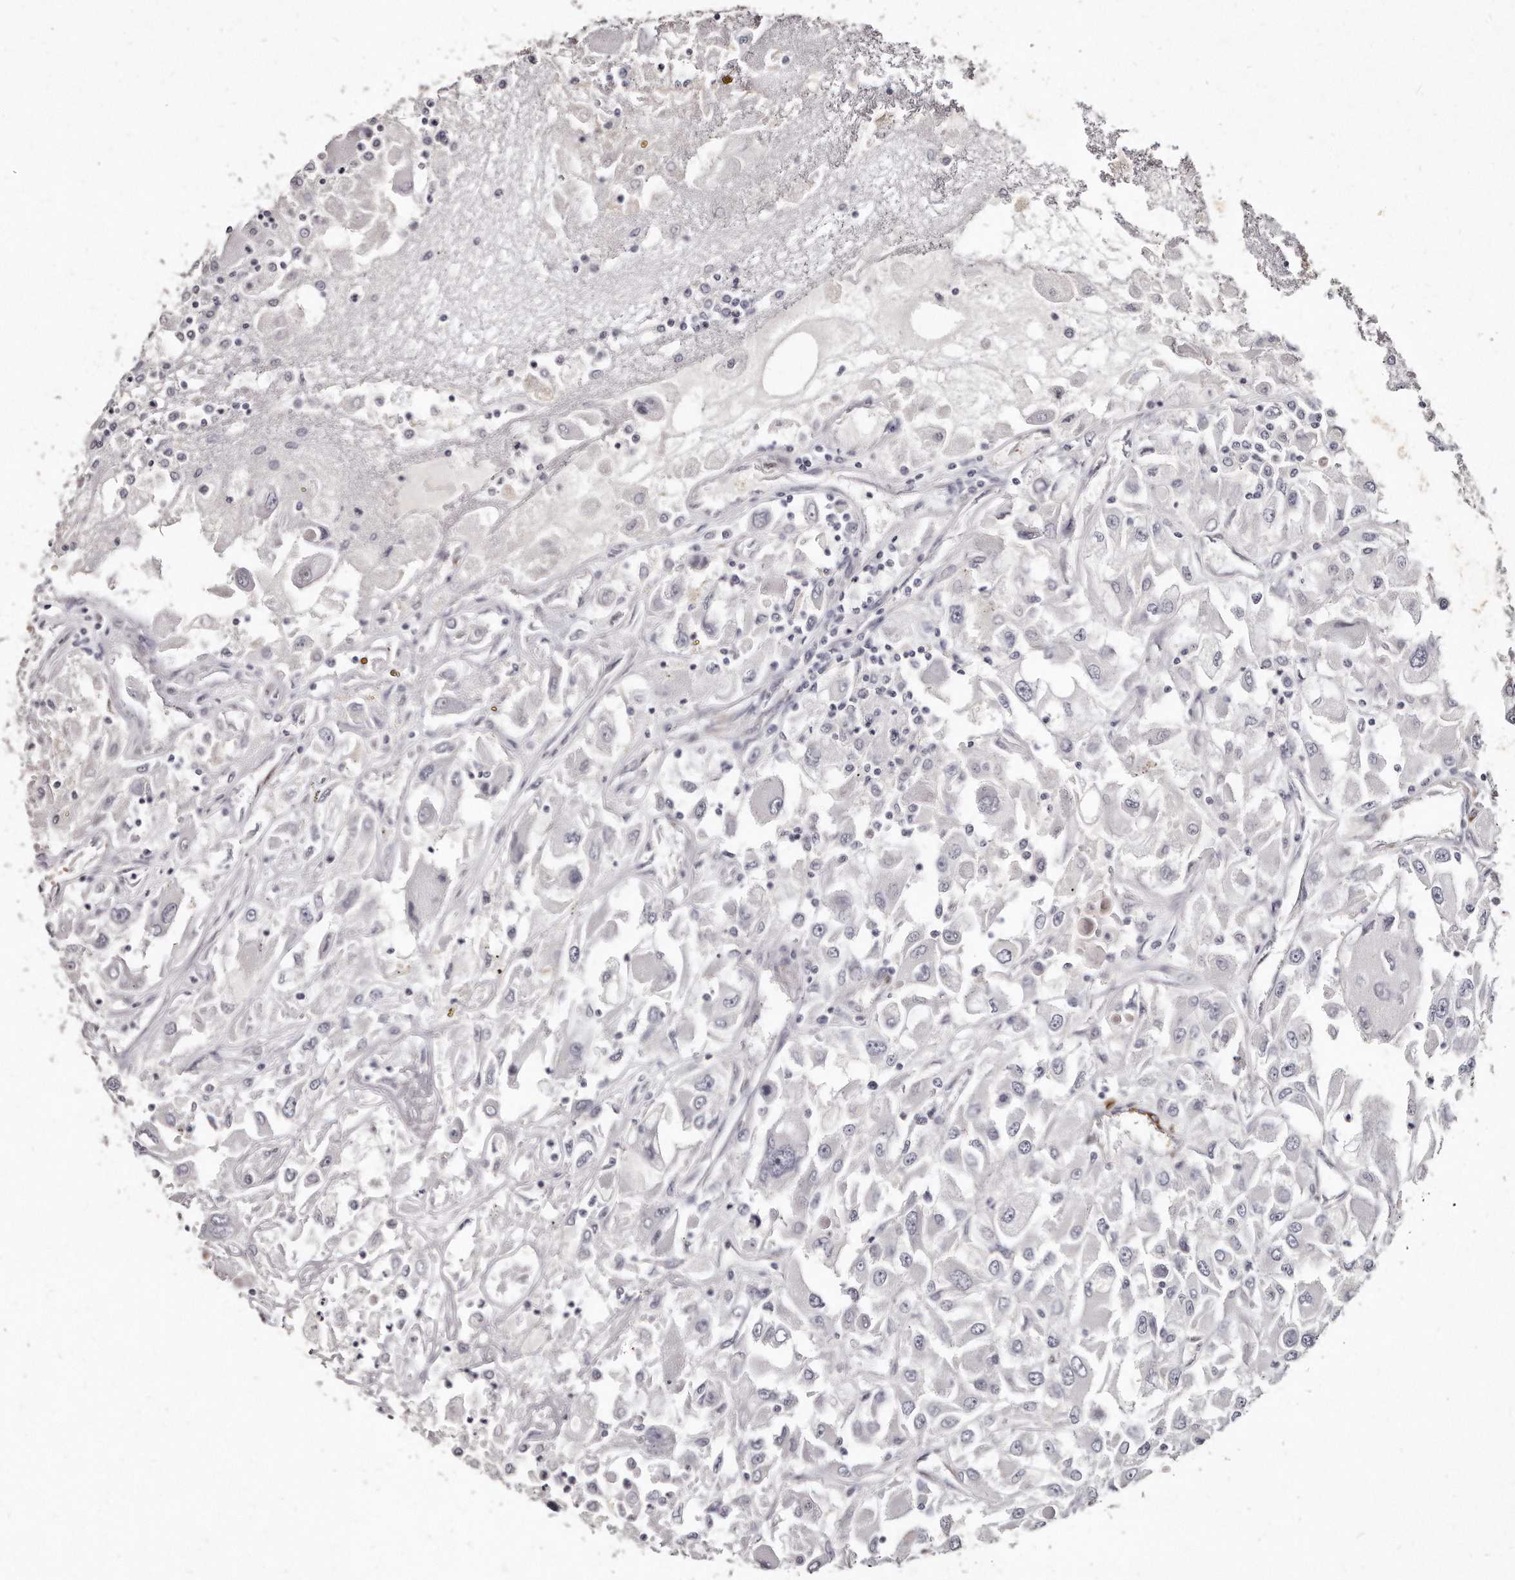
{"staining": {"intensity": "negative", "quantity": "none", "location": "none"}, "tissue": "renal cancer", "cell_type": "Tumor cells", "image_type": "cancer", "snomed": [{"axis": "morphology", "description": "Adenocarcinoma, NOS"}, {"axis": "topography", "description": "Kidney"}], "caption": "This photomicrograph is of renal adenocarcinoma stained with immunohistochemistry to label a protein in brown with the nuclei are counter-stained blue. There is no positivity in tumor cells.", "gene": "LMOD1", "patient": {"sex": "female", "age": 52}}